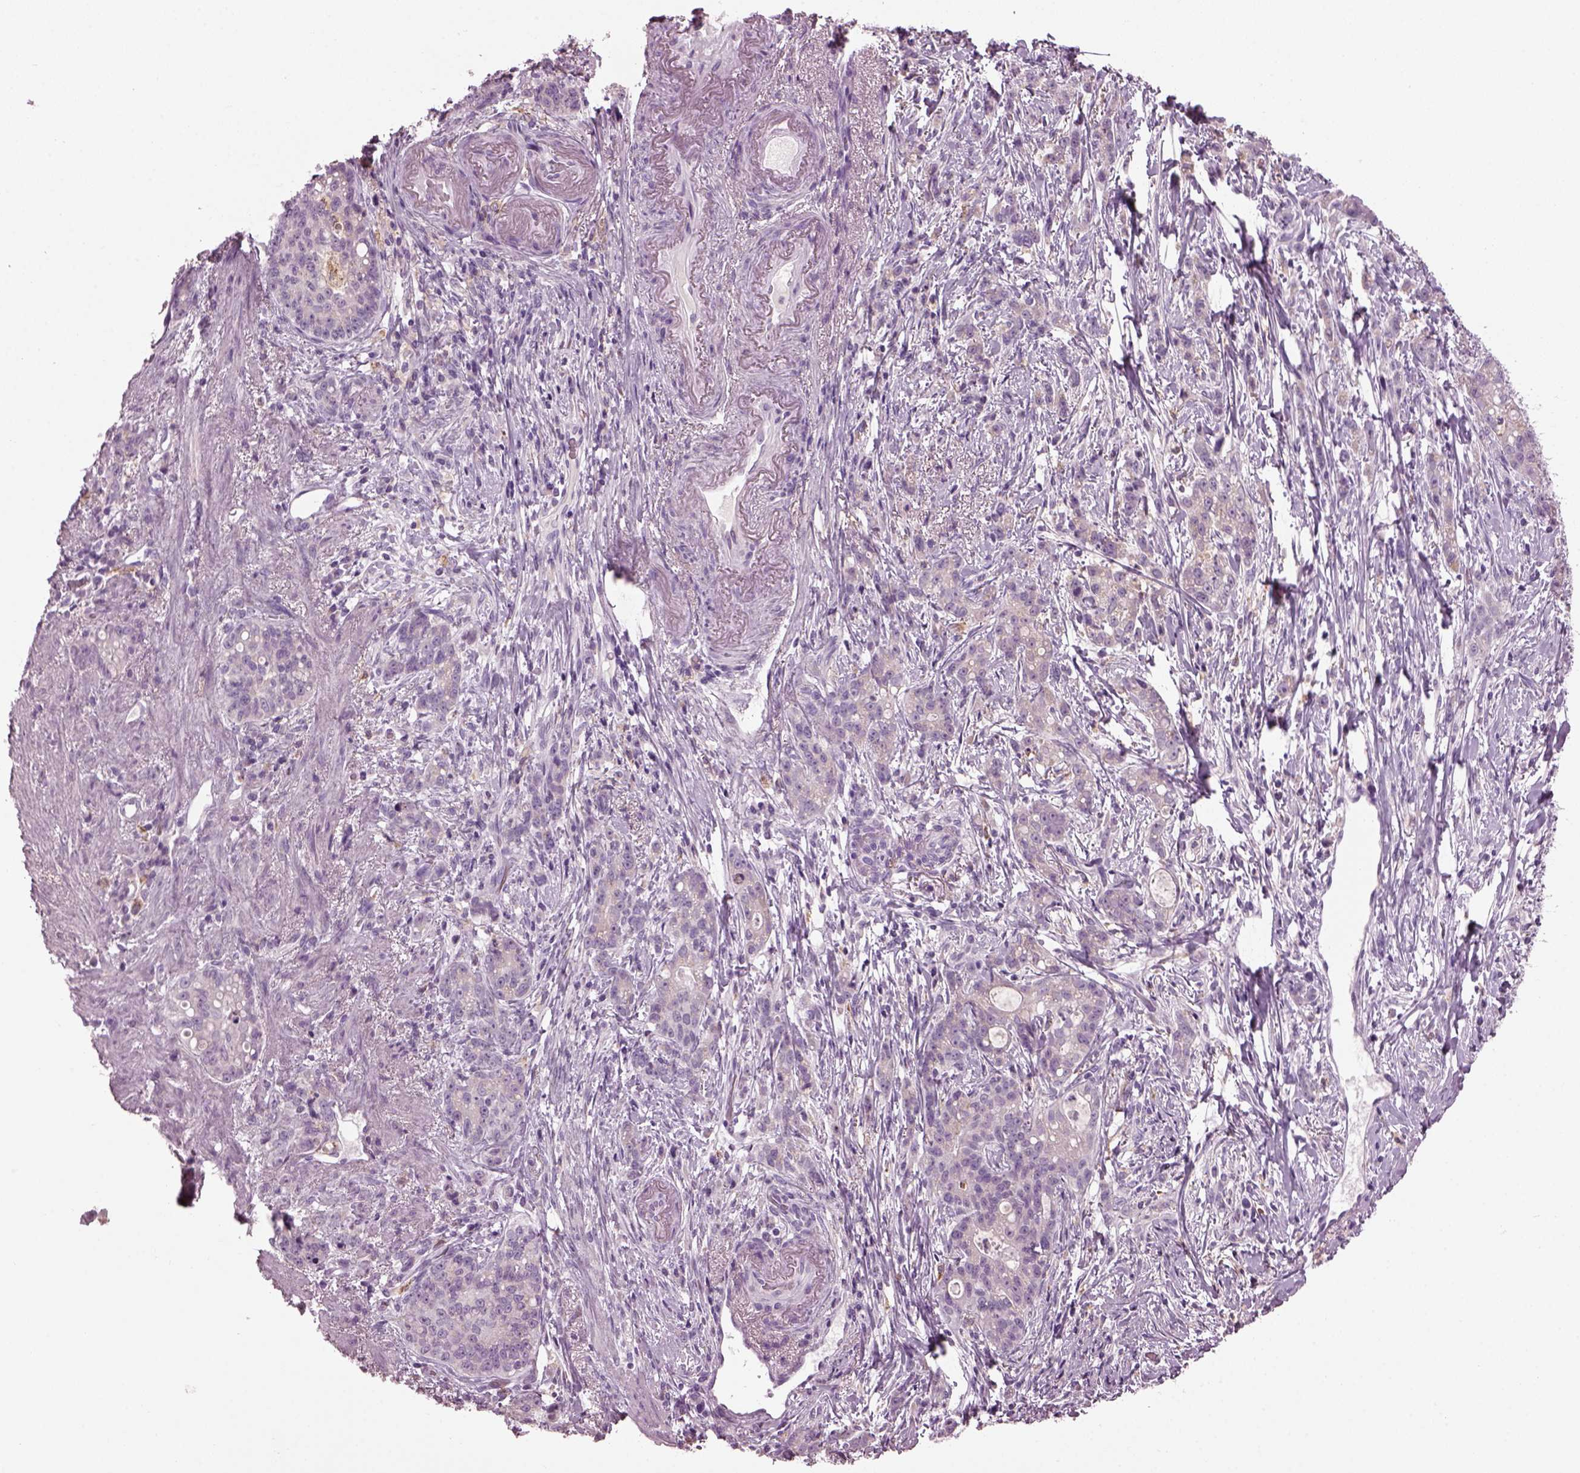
{"staining": {"intensity": "negative", "quantity": "none", "location": "none"}, "tissue": "stomach cancer", "cell_type": "Tumor cells", "image_type": "cancer", "snomed": [{"axis": "morphology", "description": "Adenocarcinoma, NOS"}, {"axis": "topography", "description": "Stomach, lower"}], "caption": "An image of human stomach cancer (adenocarcinoma) is negative for staining in tumor cells.", "gene": "TMEM231", "patient": {"sex": "male", "age": 88}}